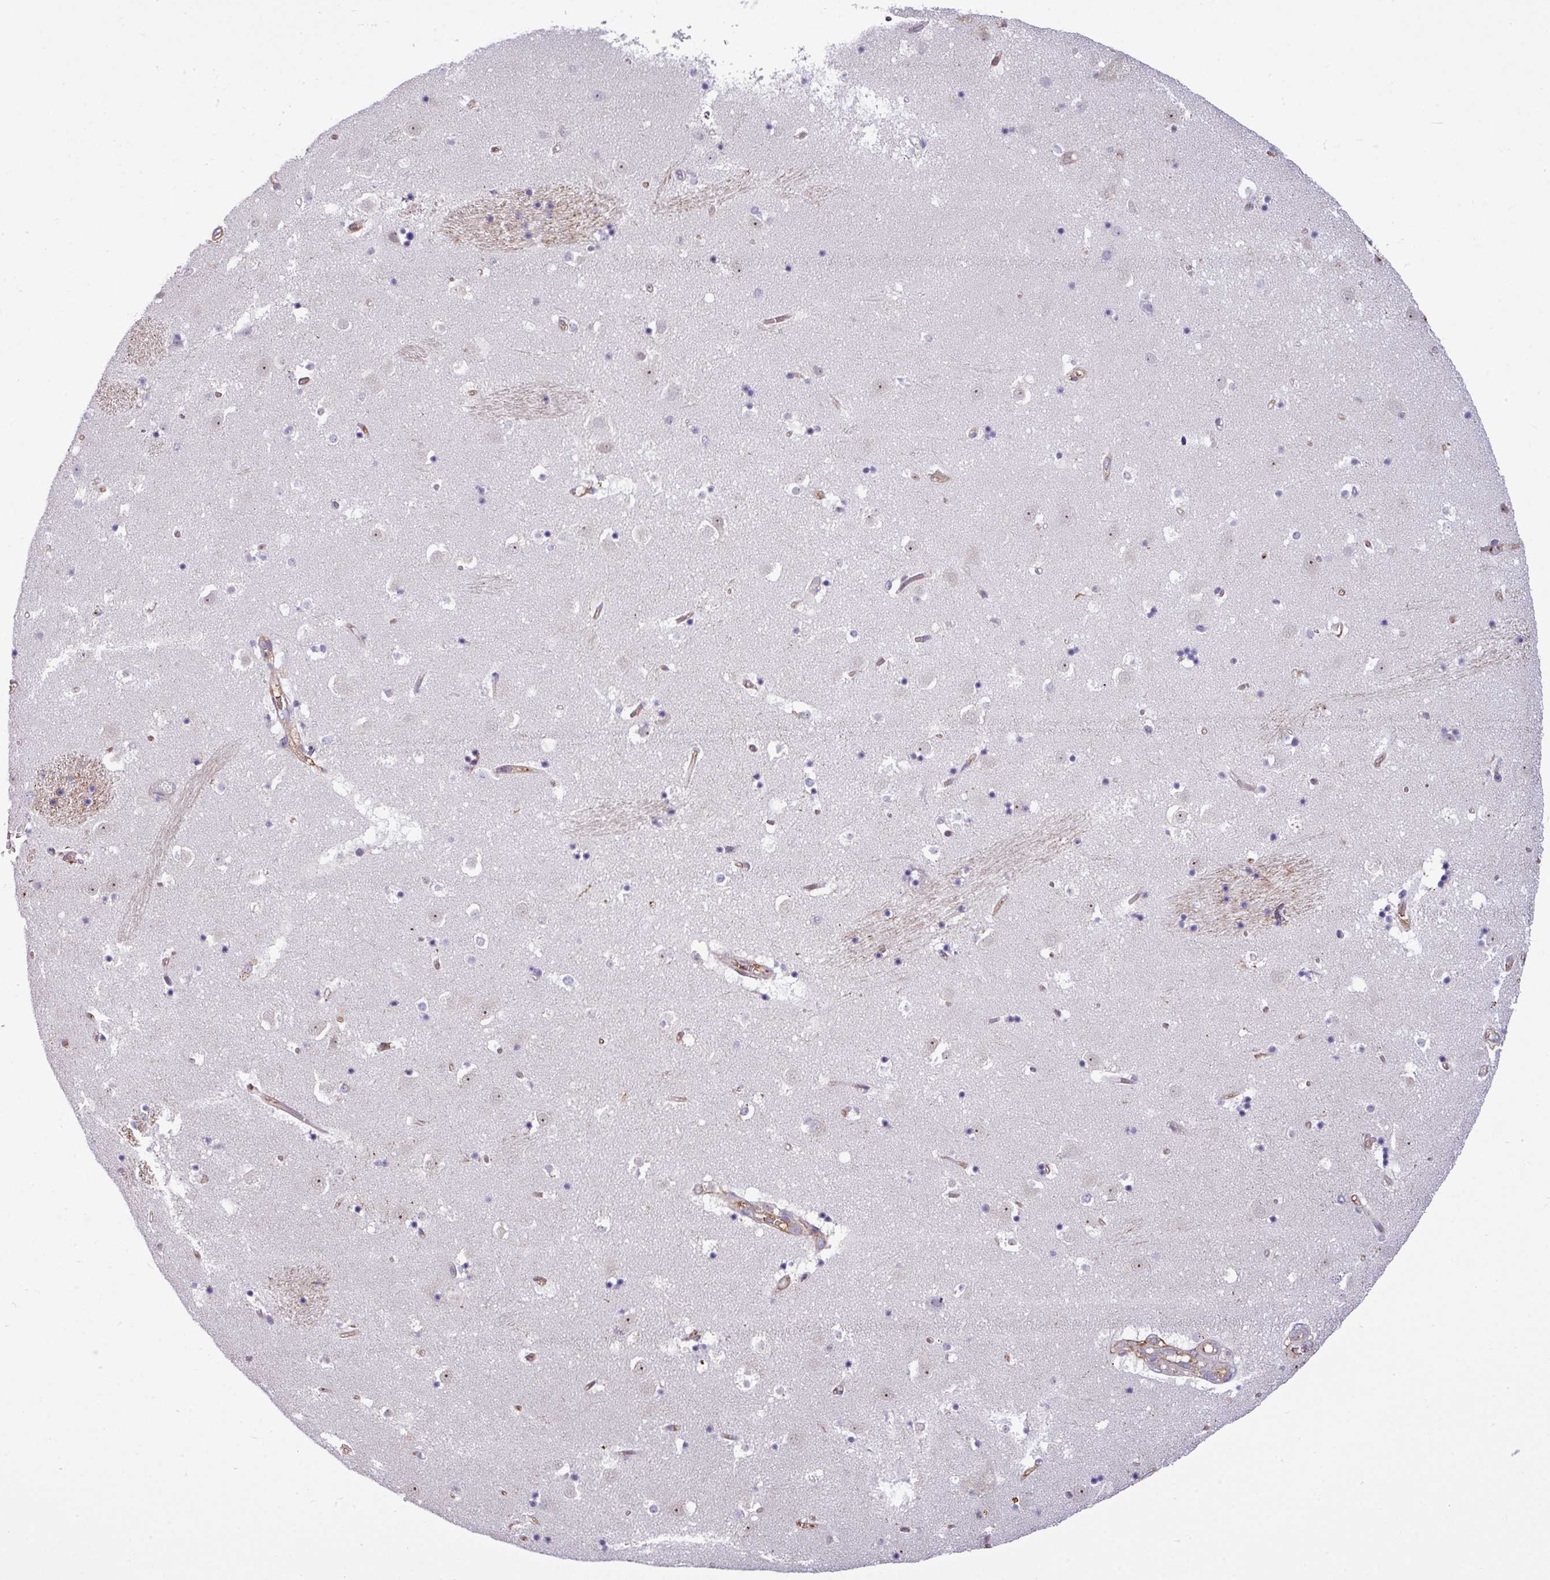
{"staining": {"intensity": "negative", "quantity": "none", "location": "none"}, "tissue": "caudate", "cell_type": "Glial cells", "image_type": "normal", "snomed": [{"axis": "morphology", "description": "Normal tissue, NOS"}, {"axis": "topography", "description": "Lateral ventricle wall"}], "caption": "The IHC histopathology image has no significant expression in glial cells of caudate. (Brightfield microscopy of DAB immunohistochemistry (IHC) at high magnification).", "gene": "XNDC1N", "patient": {"sex": "male", "age": 58}}